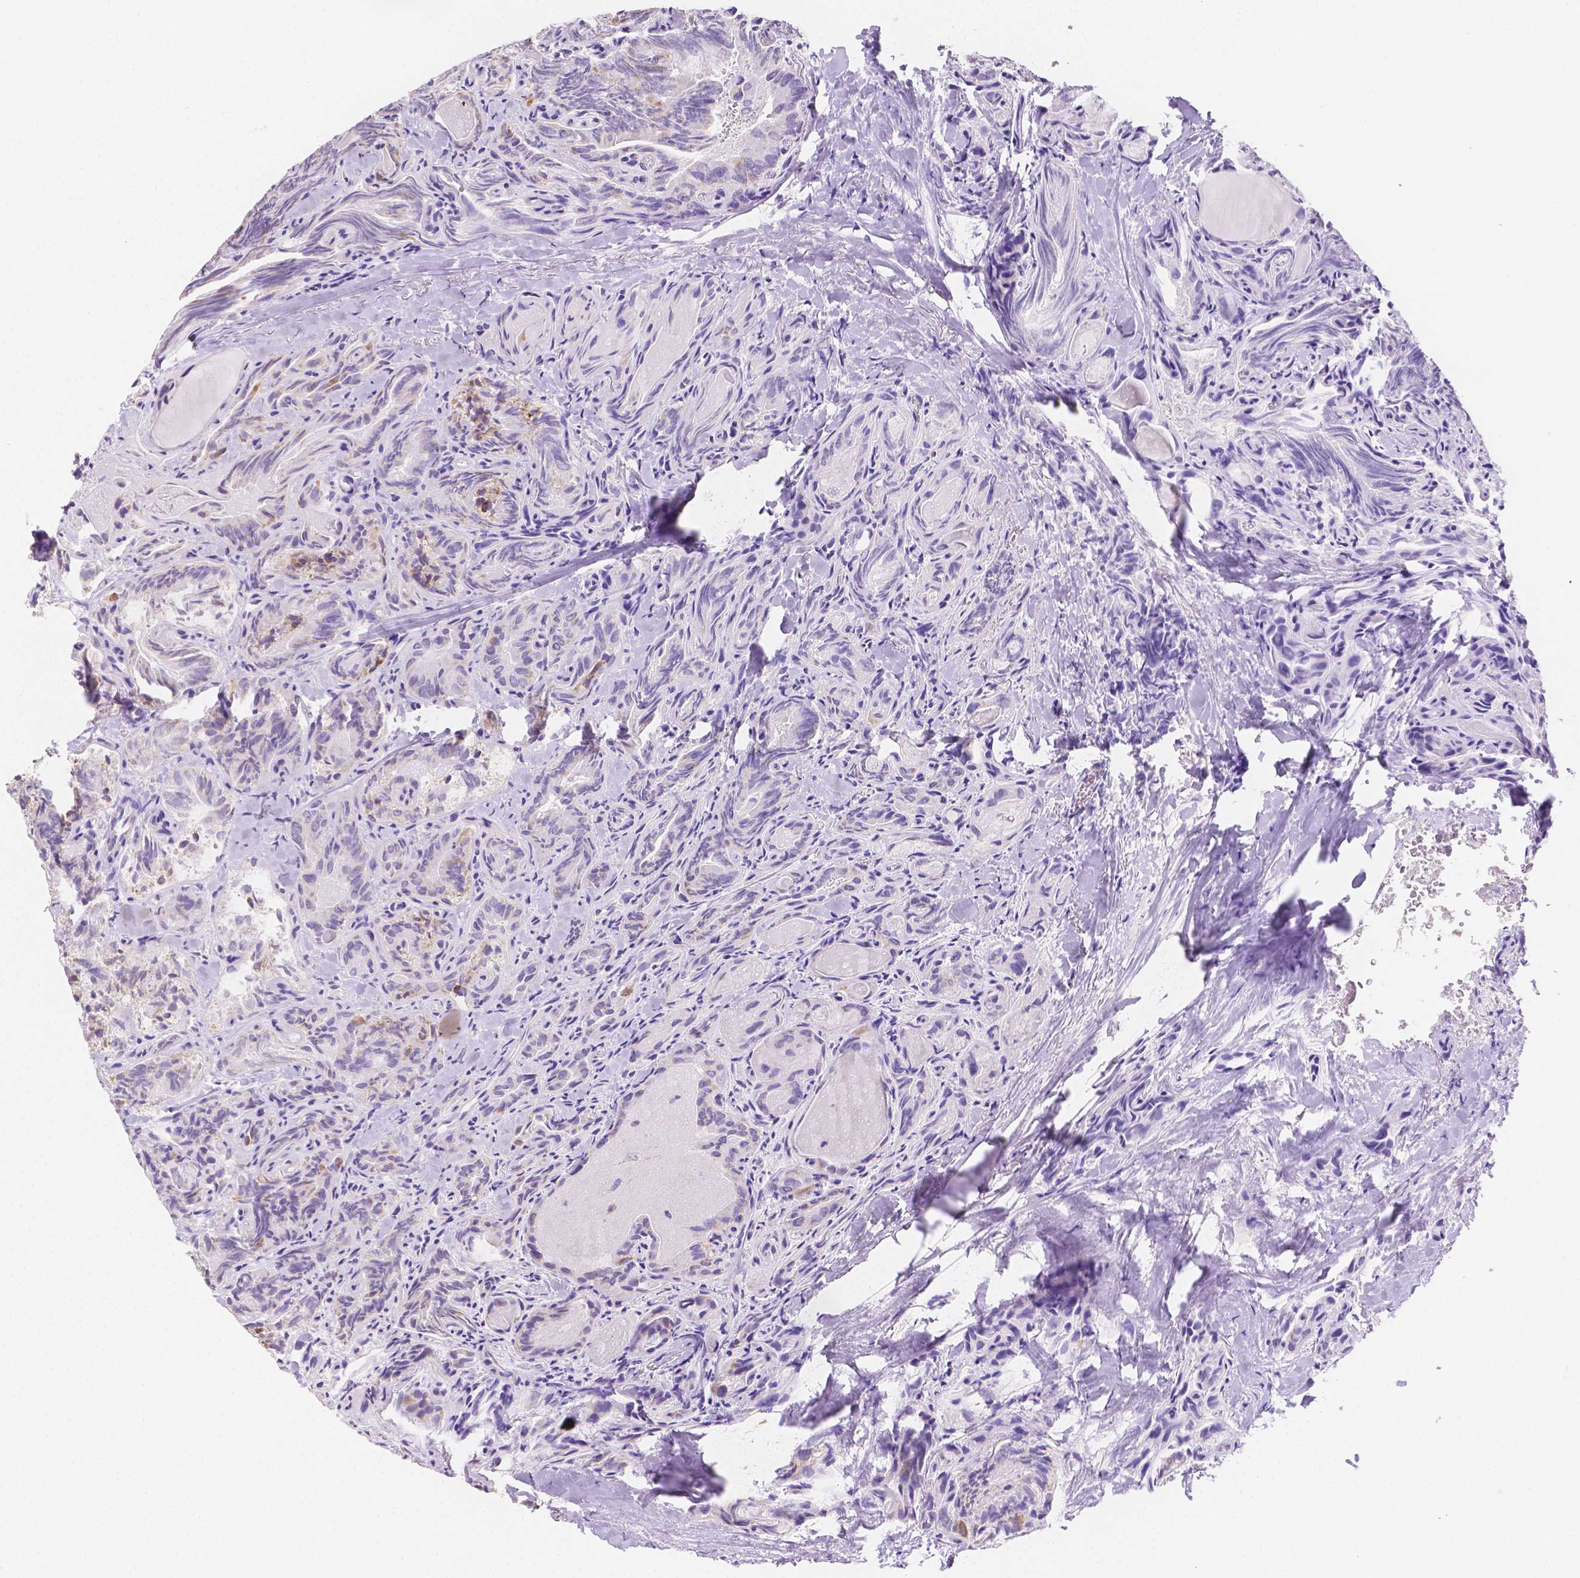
{"staining": {"intensity": "weak", "quantity": "25%-75%", "location": "cytoplasmic/membranous"}, "tissue": "thyroid cancer", "cell_type": "Tumor cells", "image_type": "cancer", "snomed": [{"axis": "morphology", "description": "Papillary adenocarcinoma, NOS"}, {"axis": "topography", "description": "Thyroid gland"}], "caption": "Immunohistochemistry histopathology image of neoplastic tissue: human thyroid cancer stained using immunohistochemistry (IHC) exhibits low levels of weak protein expression localized specifically in the cytoplasmic/membranous of tumor cells, appearing as a cytoplasmic/membranous brown color.", "gene": "TMEM130", "patient": {"sex": "female", "age": 75}}